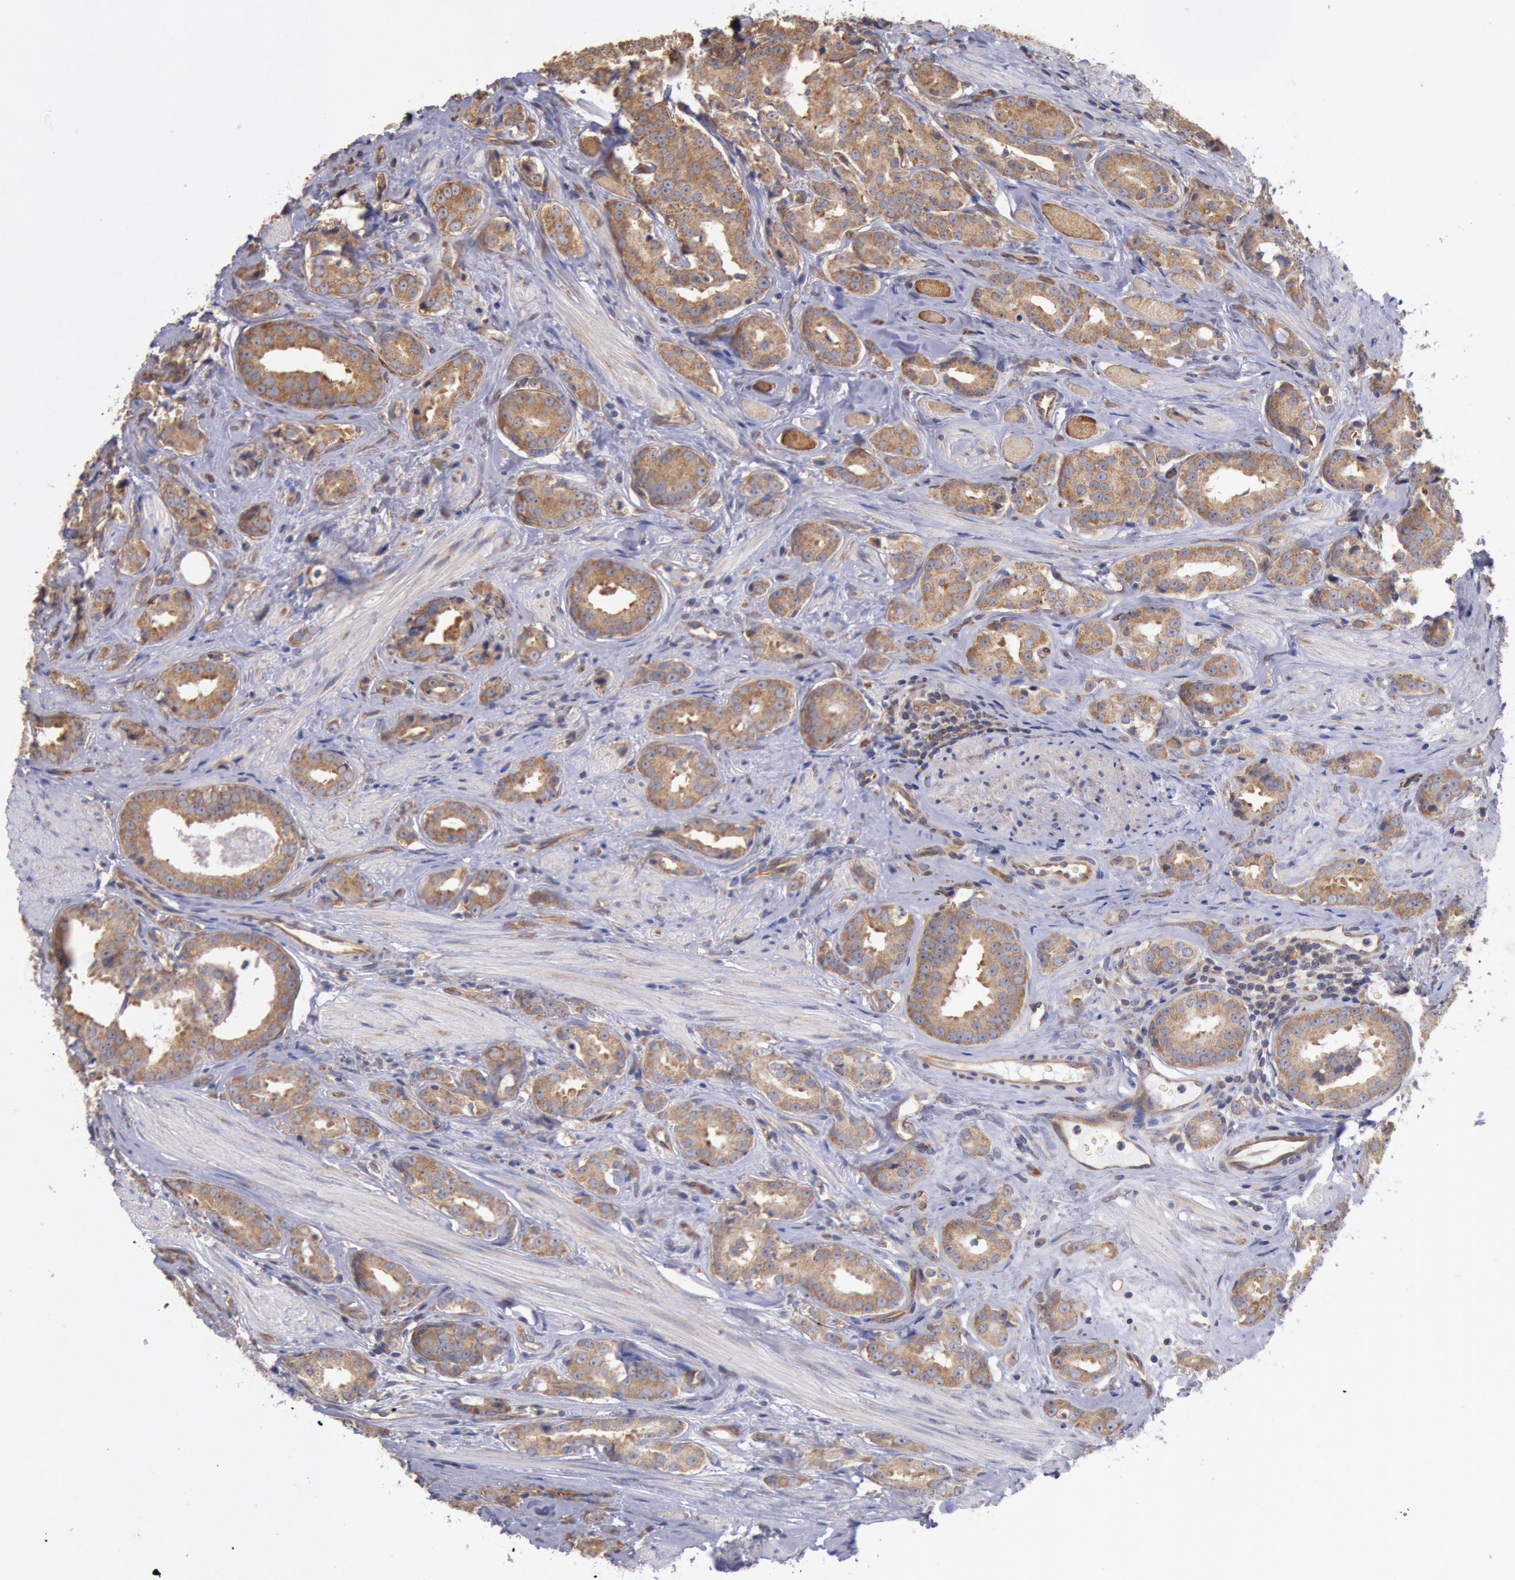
{"staining": {"intensity": "moderate", "quantity": ">75%", "location": "cytoplasmic/membranous"}, "tissue": "prostate cancer", "cell_type": "Tumor cells", "image_type": "cancer", "snomed": [{"axis": "morphology", "description": "Adenocarcinoma, Medium grade"}, {"axis": "topography", "description": "Prostate"}], "caption": "High-magnification brightfield microscopy of medium-grade adenocarcinoma (prostate) stained with DAB (3,3'-diaminobenzidine) (brown) and counterstained with hematoxylin (blue). tumor cells exhibit moderate cytoplasmic/membranous staining is appreciated in approximately>75% of cells.", "gene": "DRG1", "patient": {"sex": "male", "age": 53}}